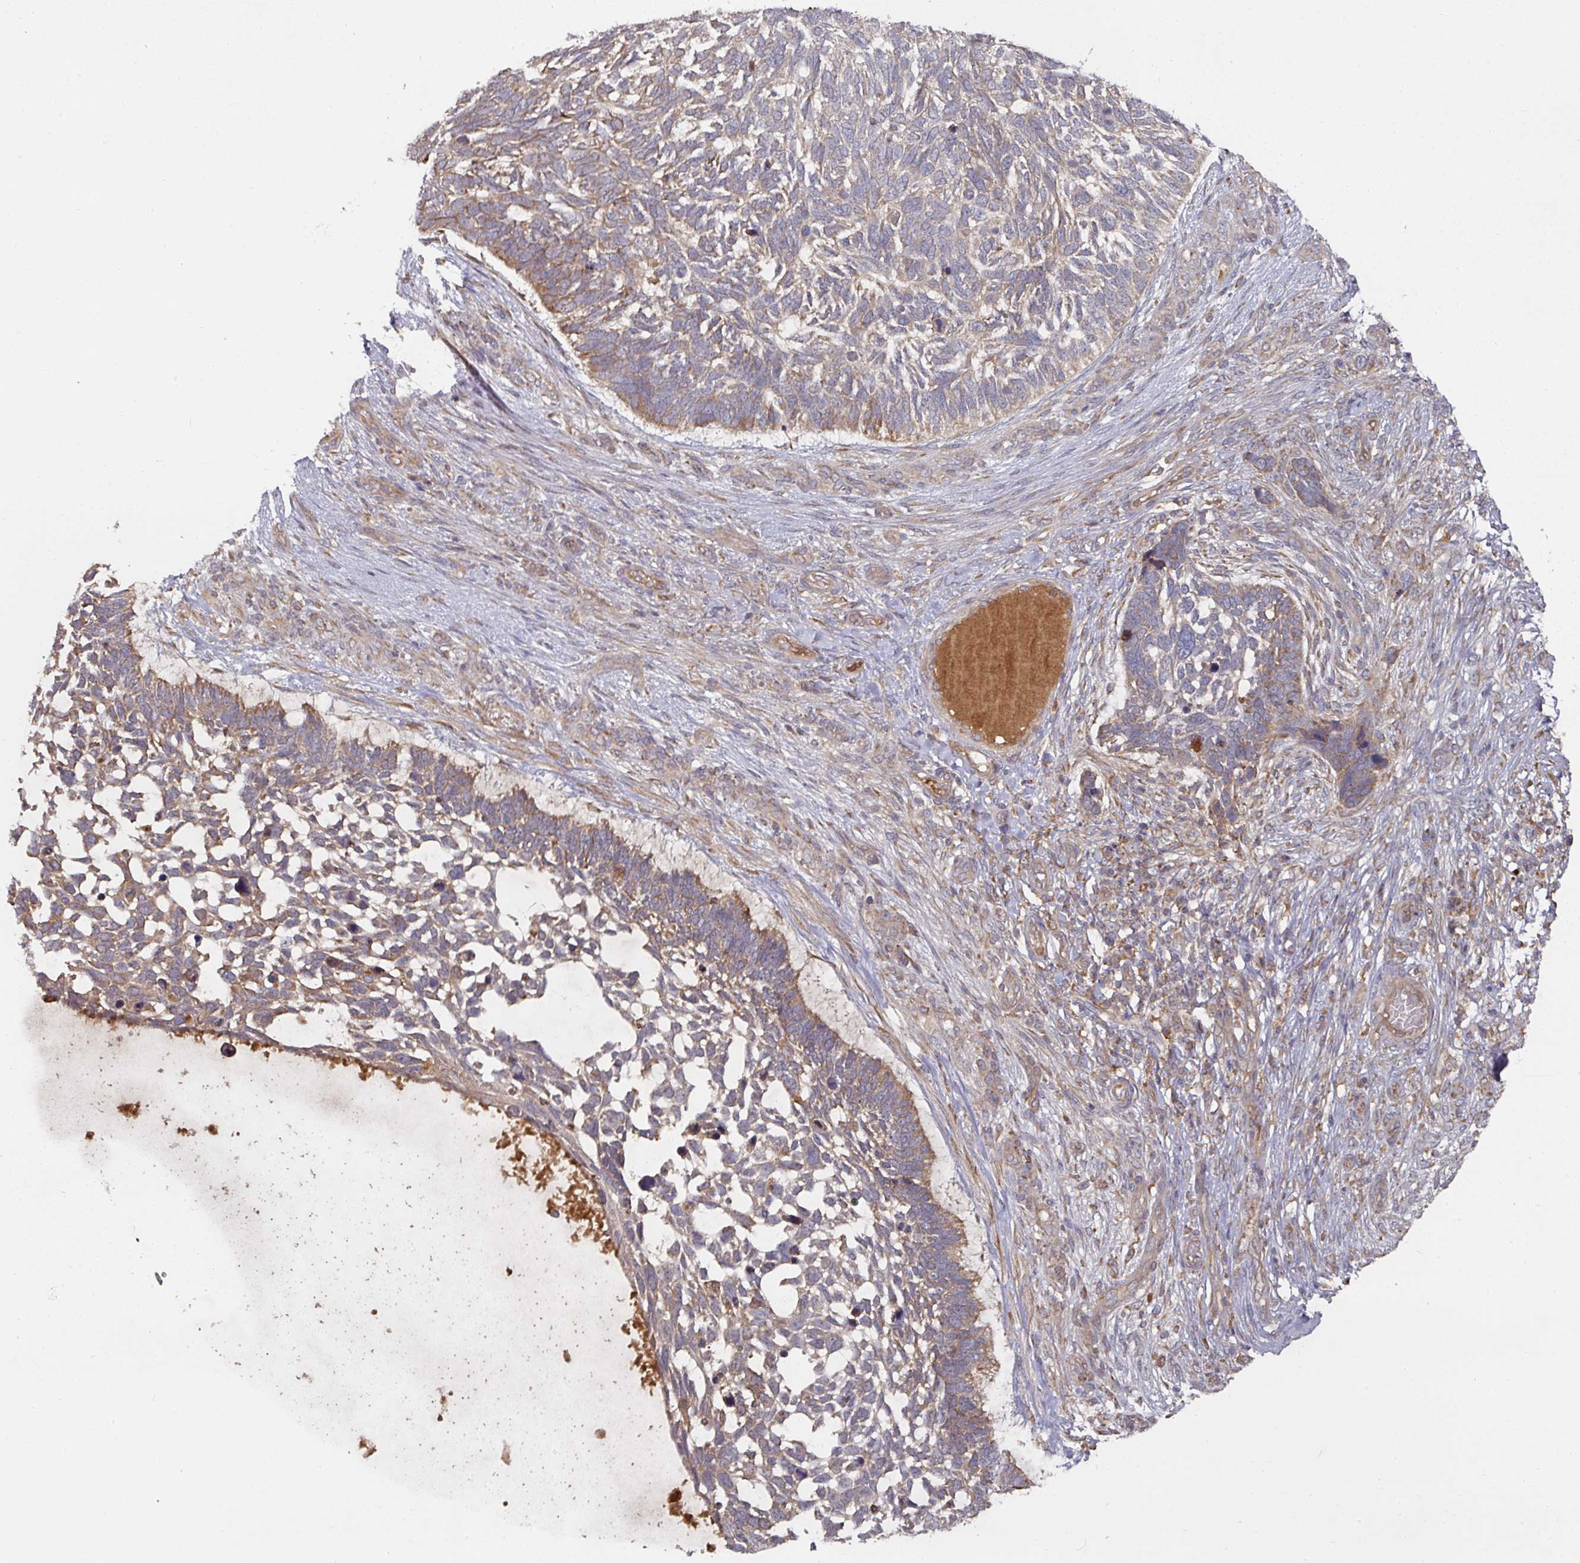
{"staining": {"intensity": "moderate", "quantity": "<25%", "location": "cytoplasmic/membranous"}, "tissue": "skin cancer", "cell_type": "Tumor cells", "image_type": "cancer", "snomed": [{"axis": "morphology", "description": "Basal cell carcinoma"}, {"axis": "topography", "description": "Skin"}], "caption": "Human skin basal cell carcinoma stained for a protein (brown) shows moderate cytoplasmic/membranous positive positivity in about <25% of tumor cells.", "gene": "CEP95", "patient": {"sex": "male", "age": 88}}